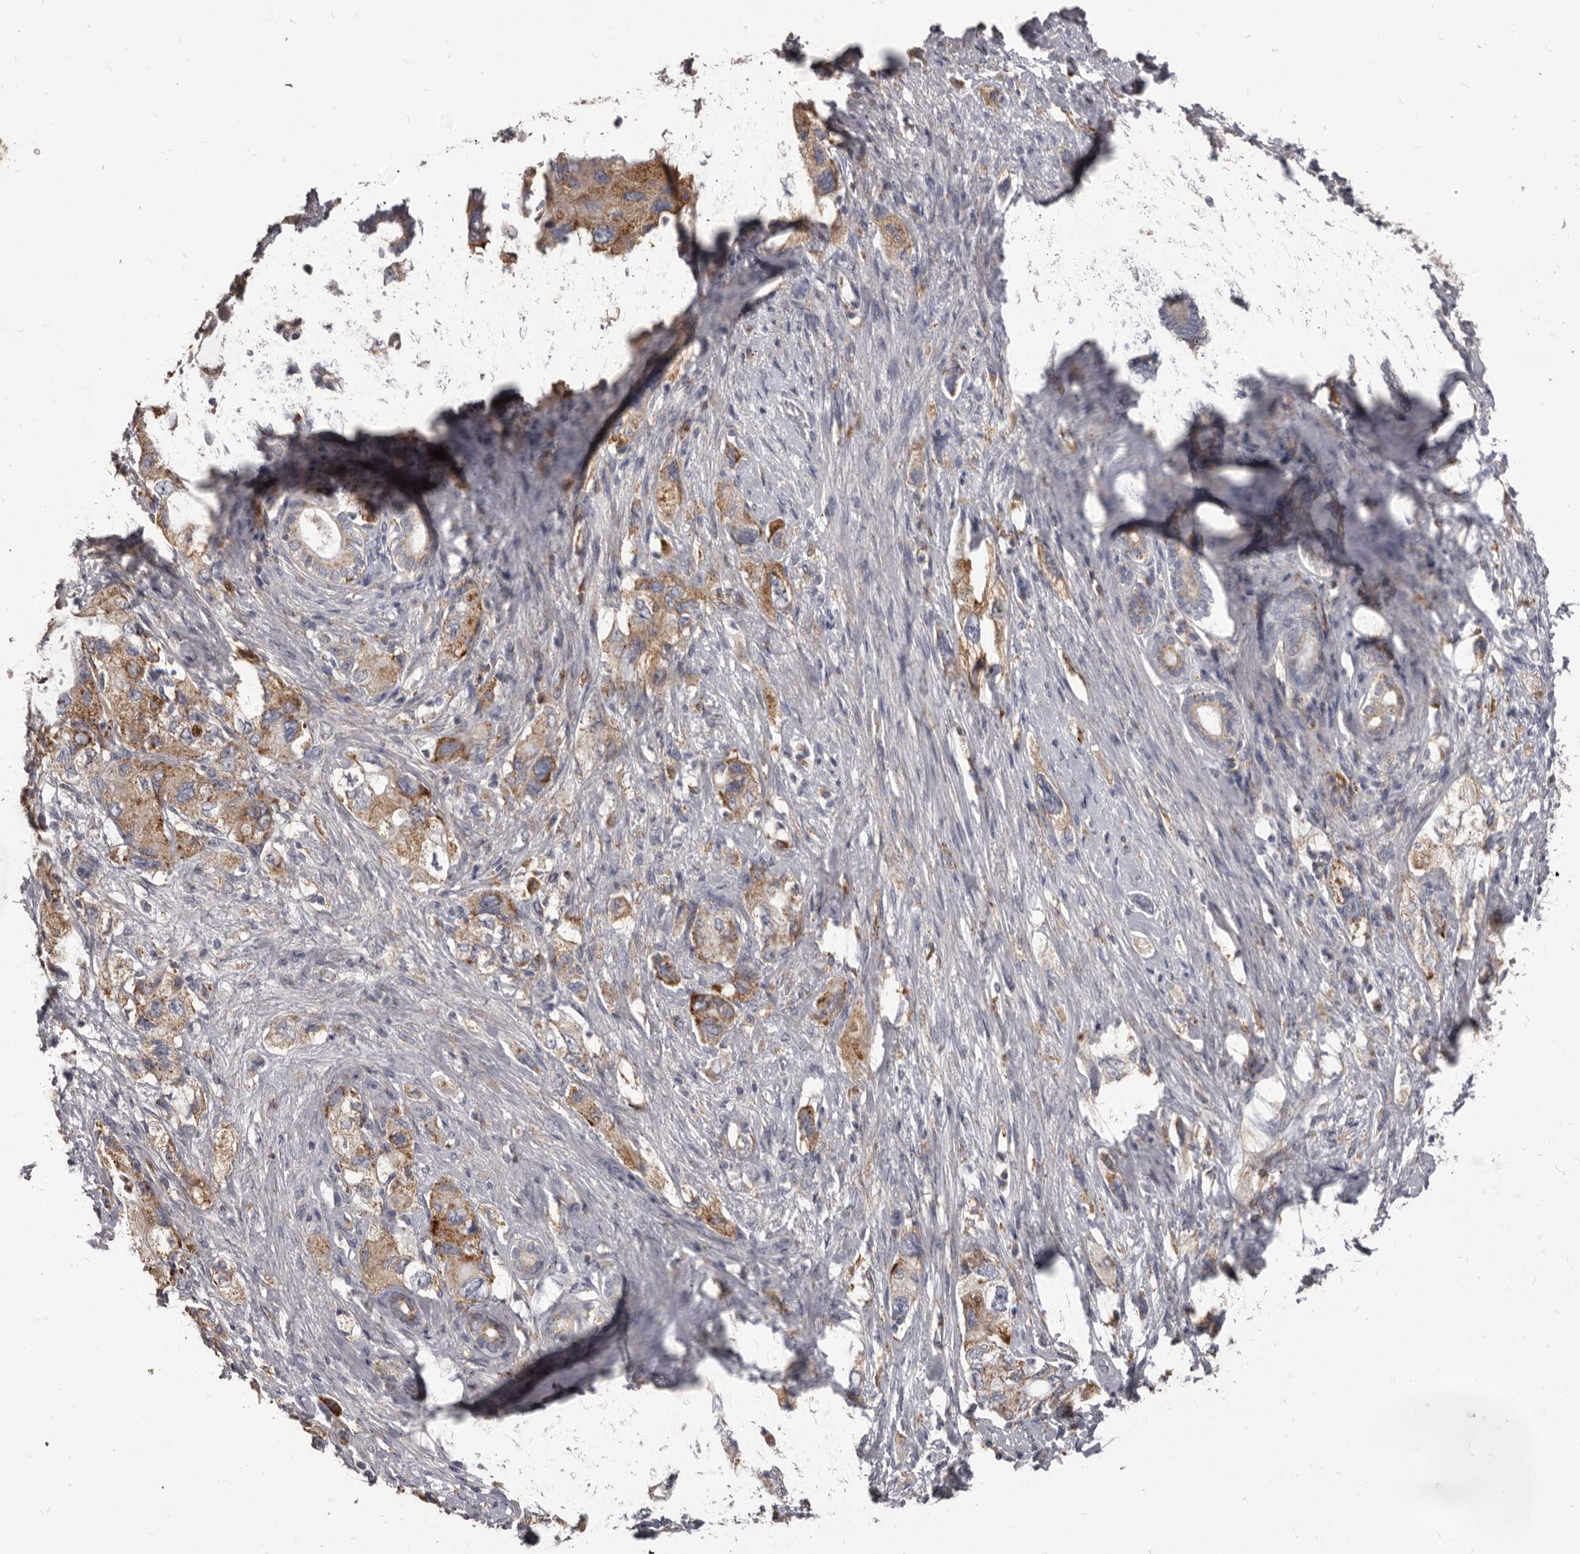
{"staining": {"intensity": "moderate", "quantity": ">75%", "location": "cytoplasmic/membranous"}, "tissue": "pancreatic cancer", "cell_type": "Tumor cells", "image_type": "cancer", "snomed": [{"axis": "morphology", "description": "Adenocarcinoma, NOS"}, {"axis": "topography", "description": "Pancreas"}], "caption": "Immunohistochemistry photomicrograph of neoplastic tissue: adenocarcinoma (pancreatic) stained using immunohistochemistry displays medium levels of moderate protein expression localized specifically in the cytoplasmic/membranous of tumor cells, appearing as a cytoplasmic/membranous brown color.", "gene": "PI4K2A", "patient": {"sex": "female", "age": 73}}